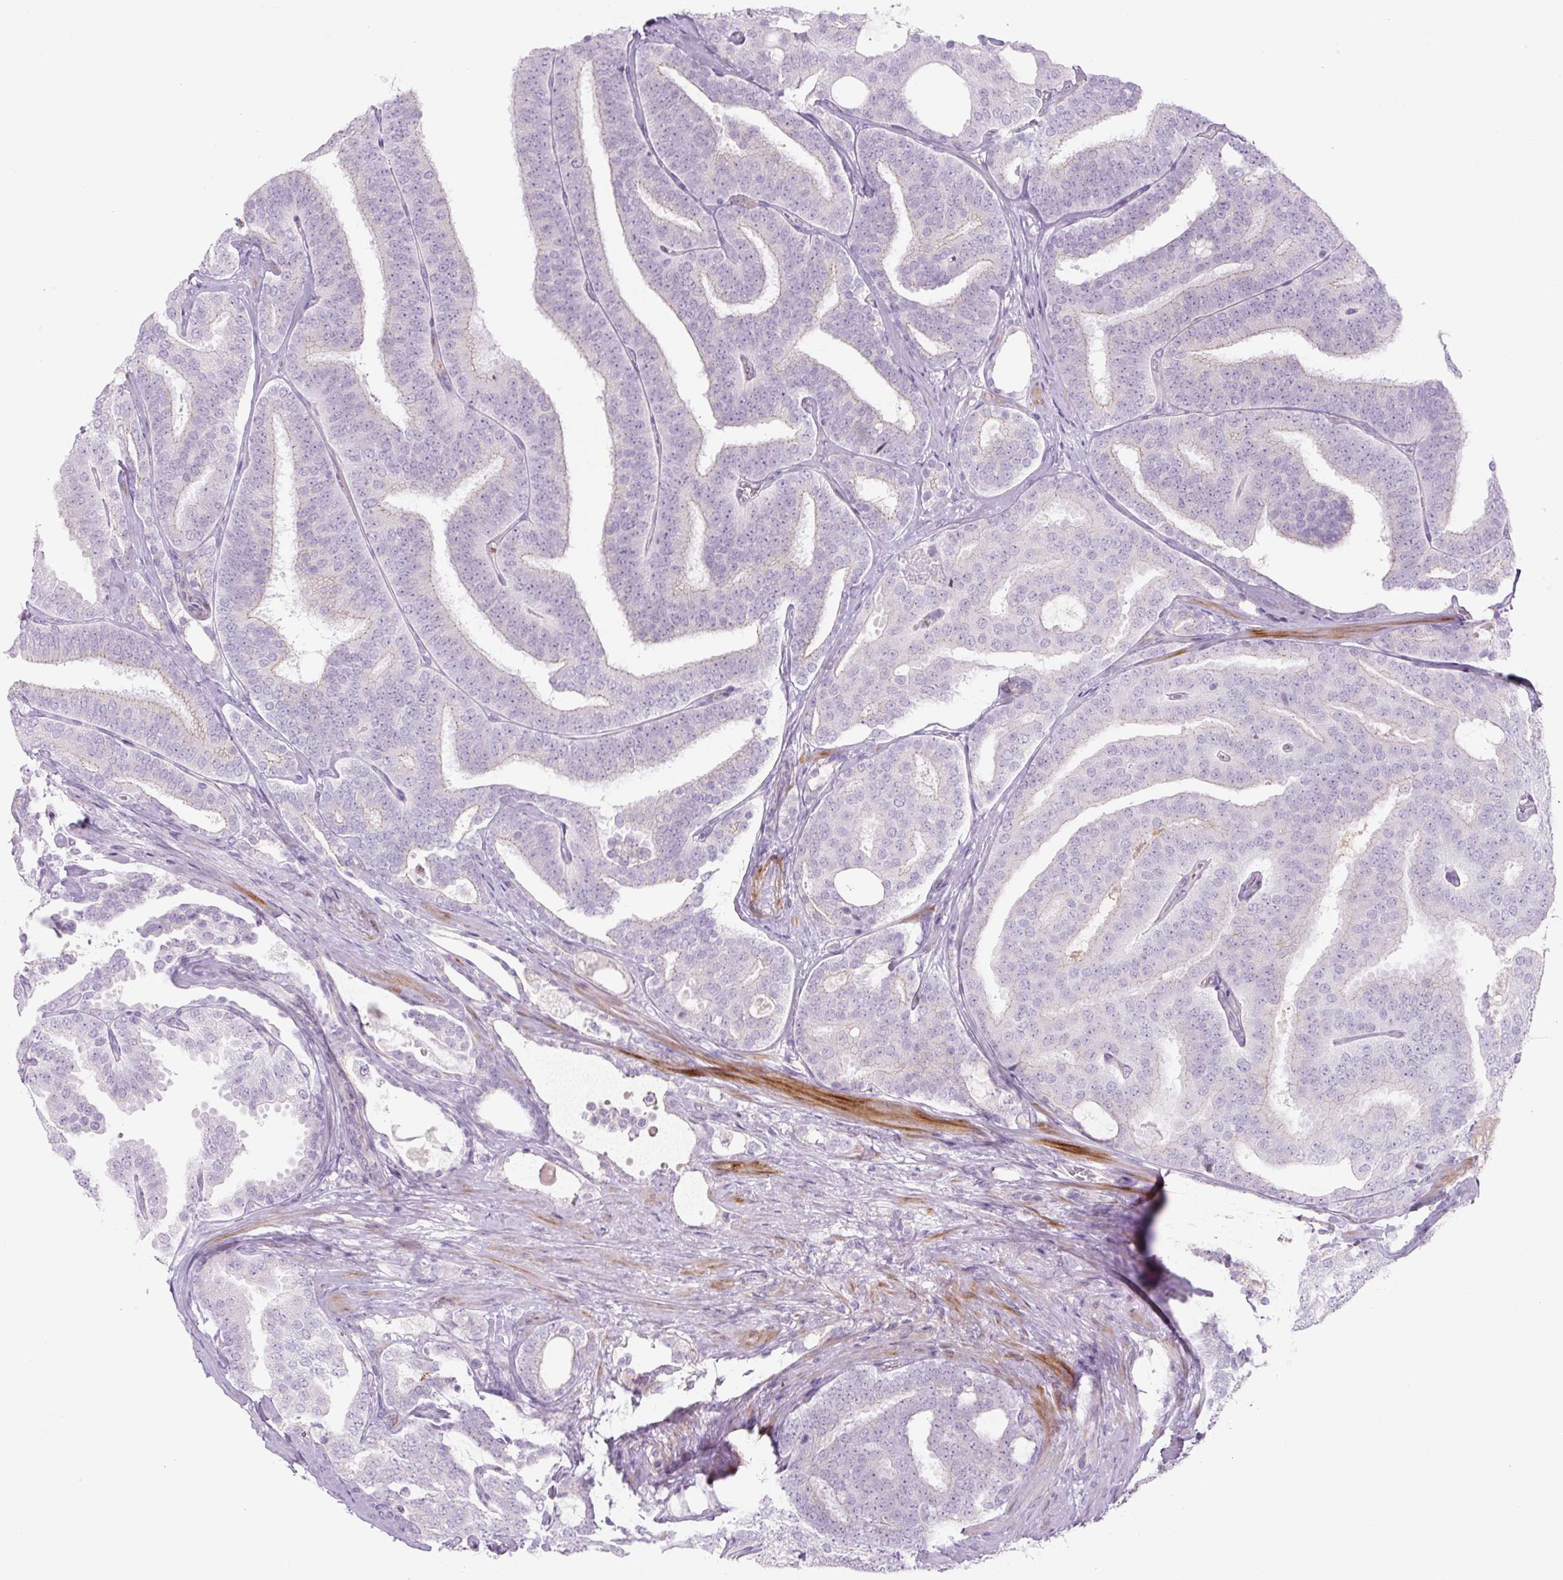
{"staining": {"intensity": "negative", "quantity": "none", "location": "none"}, "tissue": "prostate cancer", "cell_type": "Tumor cells", "image_type": "cancer", "snomed": [{"axis": "morphology", "description": "Adenocarcinoma, High grade"}, {"axis": "topography", "description": "Prostate"}], "caption": "Prostate cancer was stained to show a protein in brown. There is no significant positivity in tumor cells. (Stains: DAB (3,3'-diaminobenzidine) immunohistochemistry with hematoxylin counter stain, Microscopy: brightfield microscopy at high magnification).", "gene": "PRM1", "patient": {"sex": "male", "age": 65}}